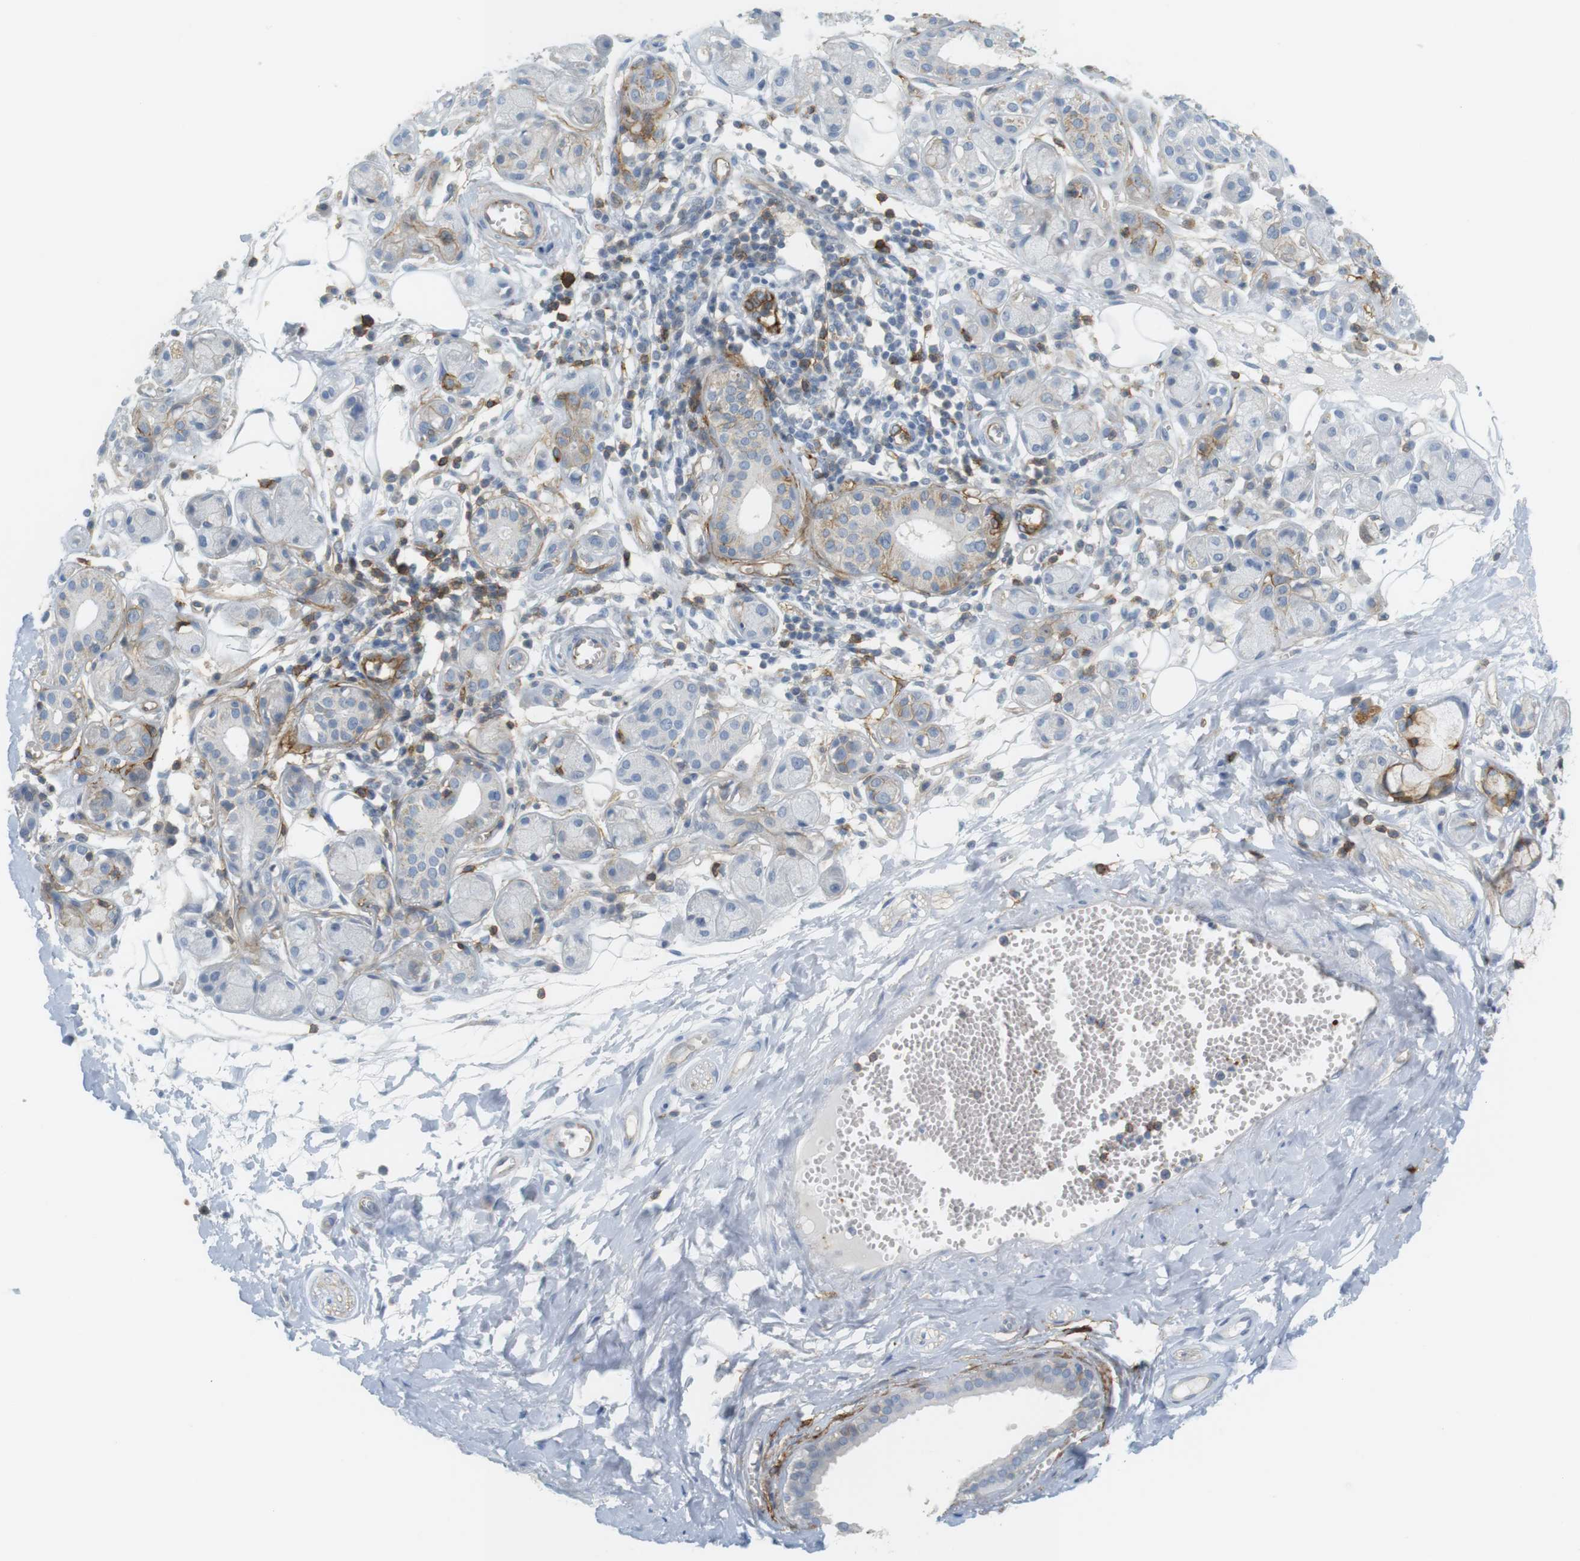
{"staining": {"intensity": "negative", "quantity": "none", "location": "none"}, "tissue": "adipose tissue", "cell_type": "Adipocytes", "image_type": "normal", "snomed": [{"axis": "morphology", "description": "Normal tissue, NOS"}, {"axis": "morphology", "description": "Inflammation, NOS"}, {"axis": "topography", "description": "Salivary gland"}, {"axis": "topography", "description": "Peripheral nerve tissue"}], "caption": "Adipocytes show no significant staining in unremarkable adipose tissue.", "gene": "F2R", "patient": {"sex": "female", "age": 75}}